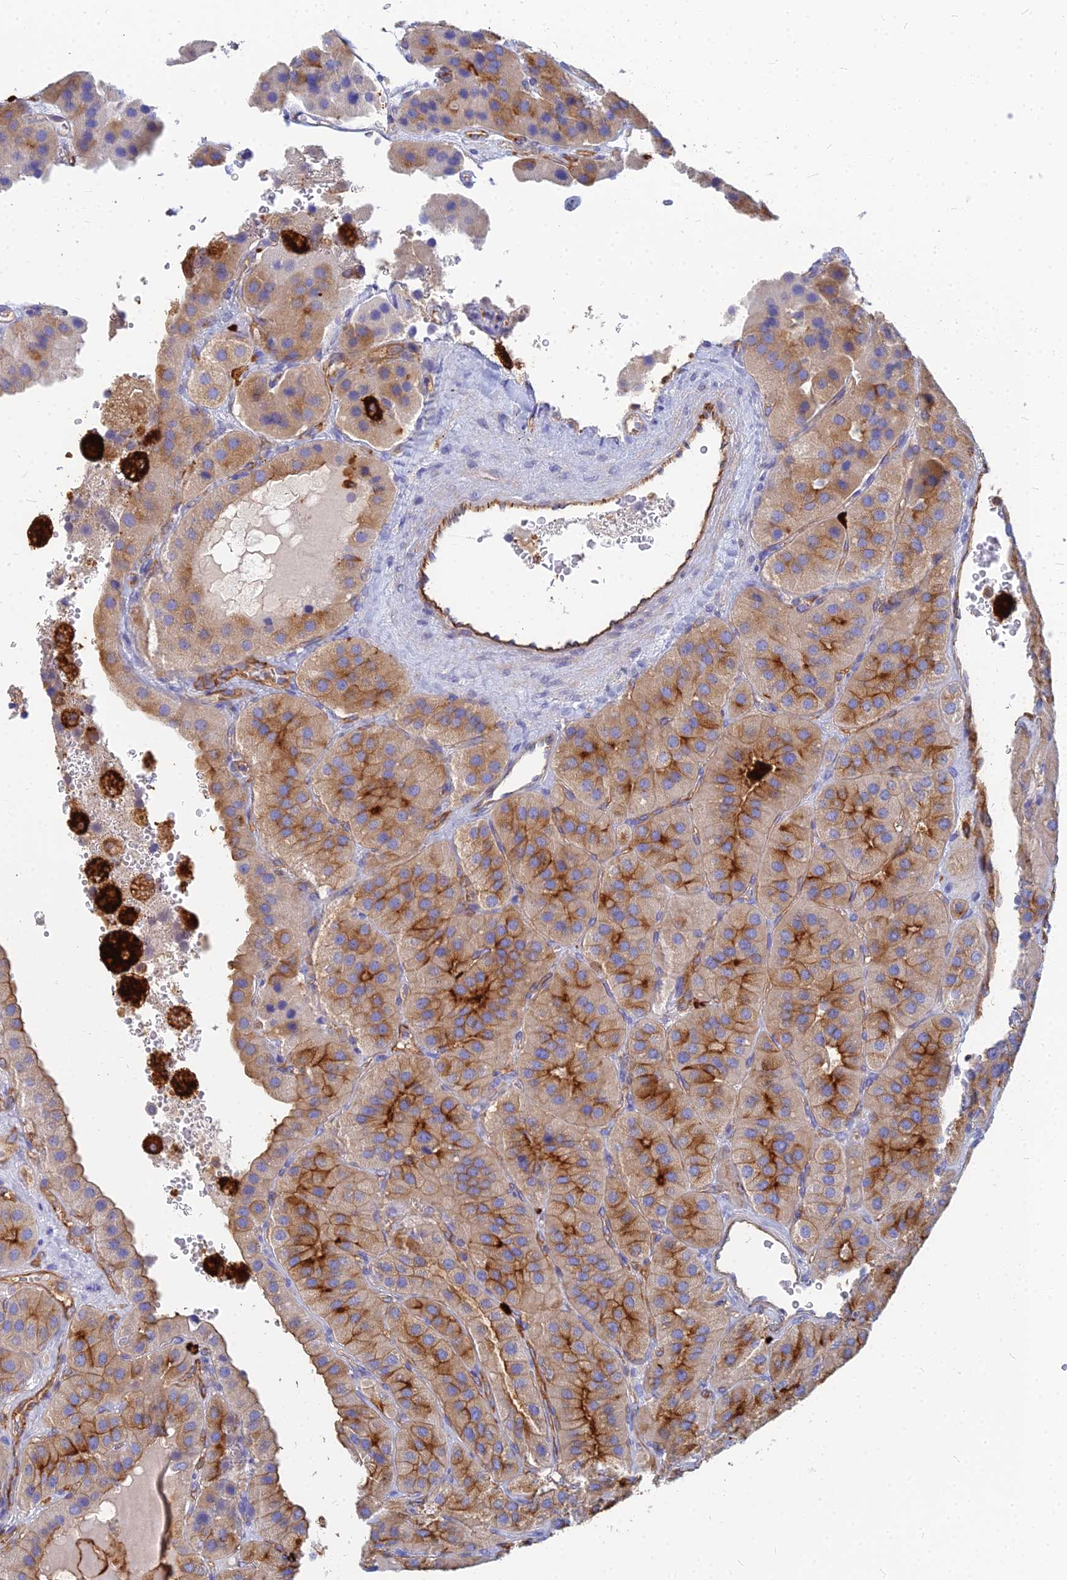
{"staining": {"intensity": "moderate", "quantity": ">75%", "location": "cytoplasmic/membranous"}, "tissue": "parathyroid gland", "cell_type": "Glandular cells", "image_type": "normal", "snomed": [{"axis": "morphology", "description": "Normal tissue, NOS"}, {"axis": "morphology", "description": "Adenoma, NOS"}, {"axis": "topography", "description": "Parathyroid gland"}], "caption": "Protein staining shows moderate cytoplasmic/membranous positivity in approximately >75% of glandular cells in normal parathyroid gland.", "gene": "VAT1", "patient": {"sex": "female", "age": 86}}